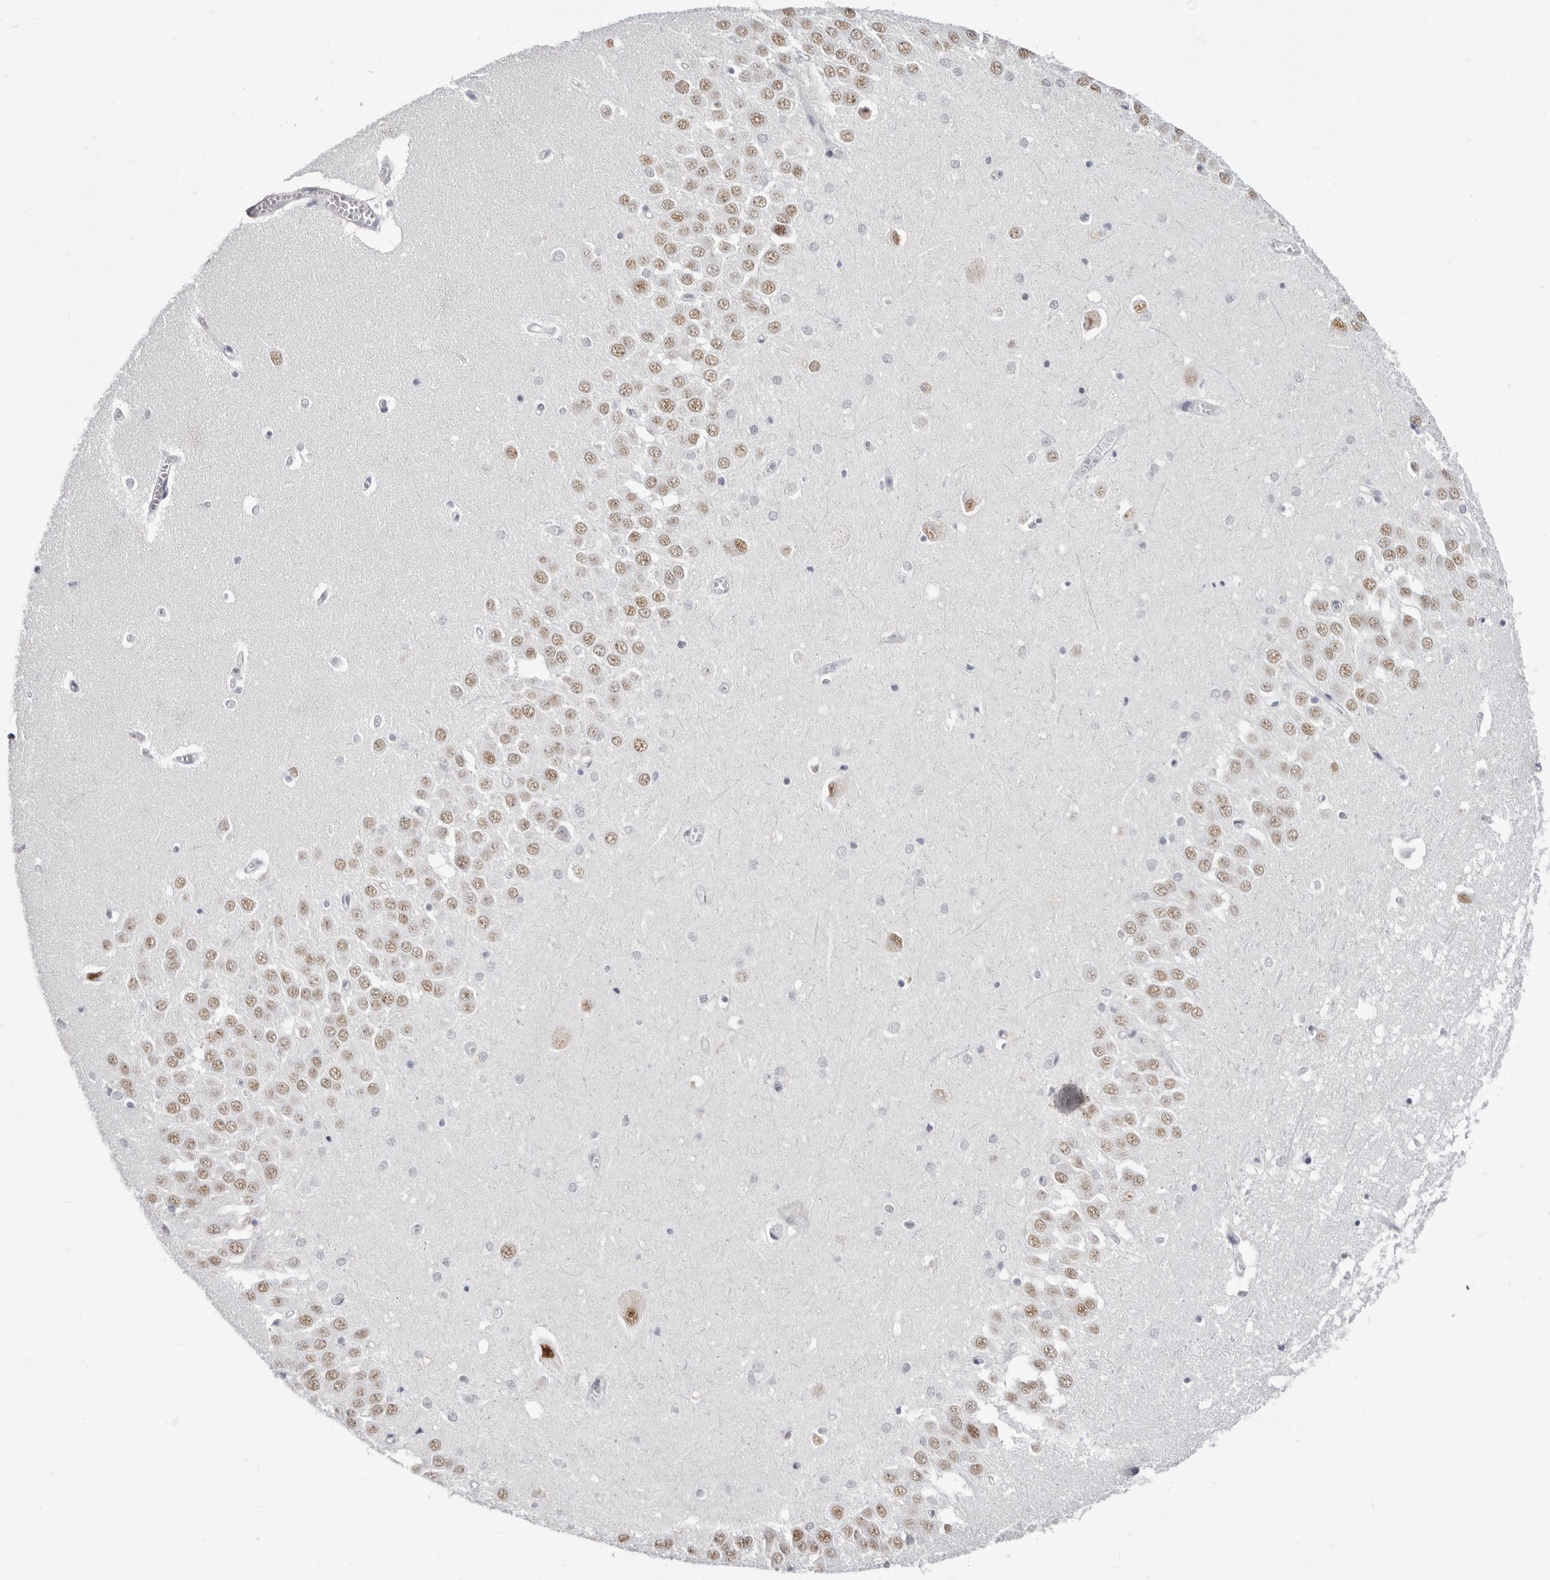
{"staining": {"intensity": "negative", "quantity": "none", "location": "none"}, "tissue": "hippocampus", "cell_type": "Glial cells", "image_type": "normal", "snomed": [{"axis": "morphology", "description": "Normal tissue, NOS"}, {"axis": "topography", "description": "Hippocampus"}], "caption": "An image of hippocampus stained for a protein displays no brown staining in glial cells.", "gene": "ZNF326", "patient": {"sex": "male", "age": 70}}